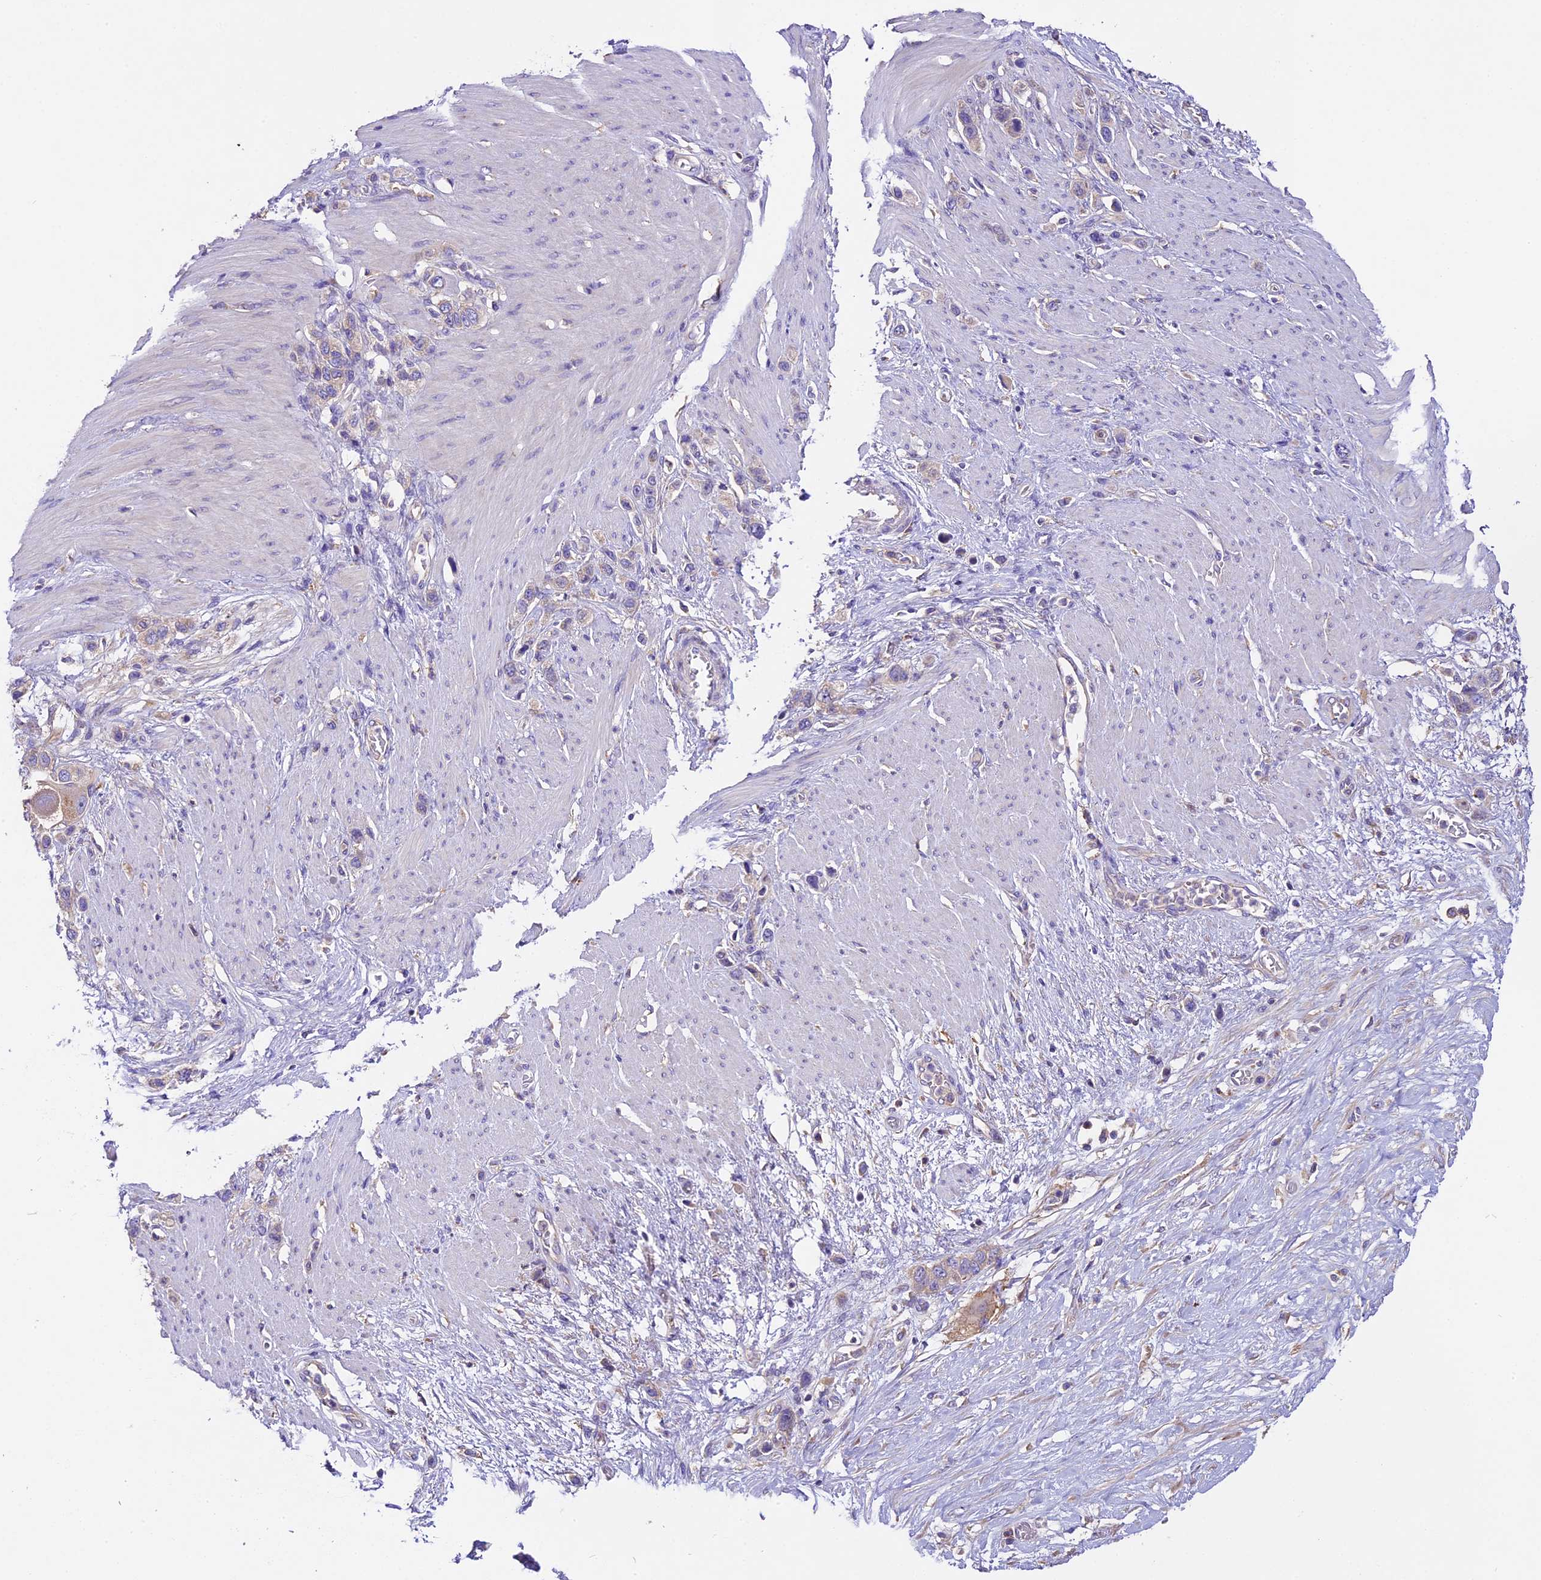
{"staining": {"intensity": "moderate", "quantity": "<25%", "location": "cytoplasmic/membranous"}, "tissue": "stomach cancer", "cell_type": "Tumor cells", "image_type": "cancer", "snomed": [{"axis": "morphology", "description": "Adenocarcinoma, NOS"}, {"axis": "morphology", "description": "Adenocarcinoma, High grade"}, {"axis": "topography", "description": "Stomach, upper"}, {"axis": "topography", "description": "Stomach, lower"}], "caption": "High-power microscopy captured an immunohistochemistry (IHC) histopathology image of stomach cancer, revealing moderate cytoplasmic/membranous staining in approximately <25% of tumor cells.", "gene": "PEMT", "patient": {"sex": "female", "age": 65}}